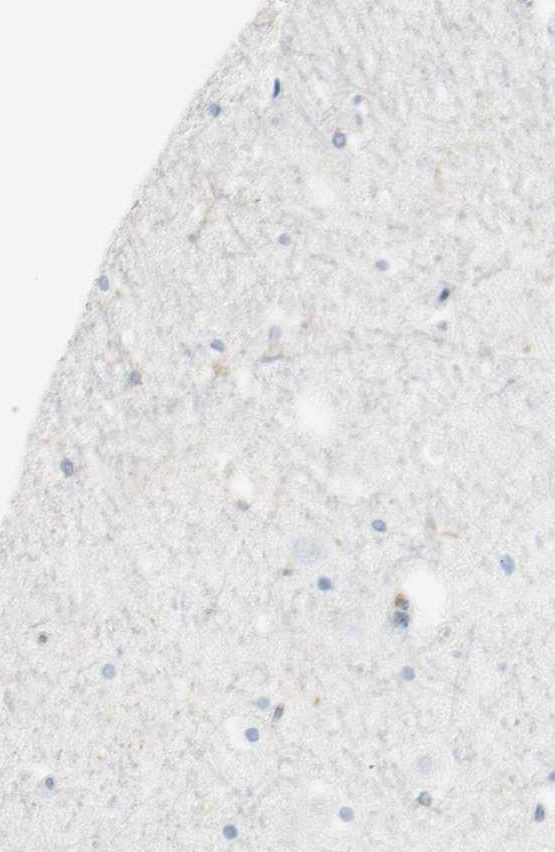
{"staining": {"intensity": "negative", "quantity": "none", "location": "none"}, "tissue": "hippocampus", "cell_type": "Glial cells", "image_type": "normal", "snomed": [{"axis": "morphology", "description": "Normal tissue, NOS"}, {"axis": "topography", "description": "Hippocampus"}], "caption": "This is an IHC micrograph of normal hippocampus. There is no positivity in glial cells.", "gene": "ARPC1B", "patient": {"sex": "male", "age": 45}}